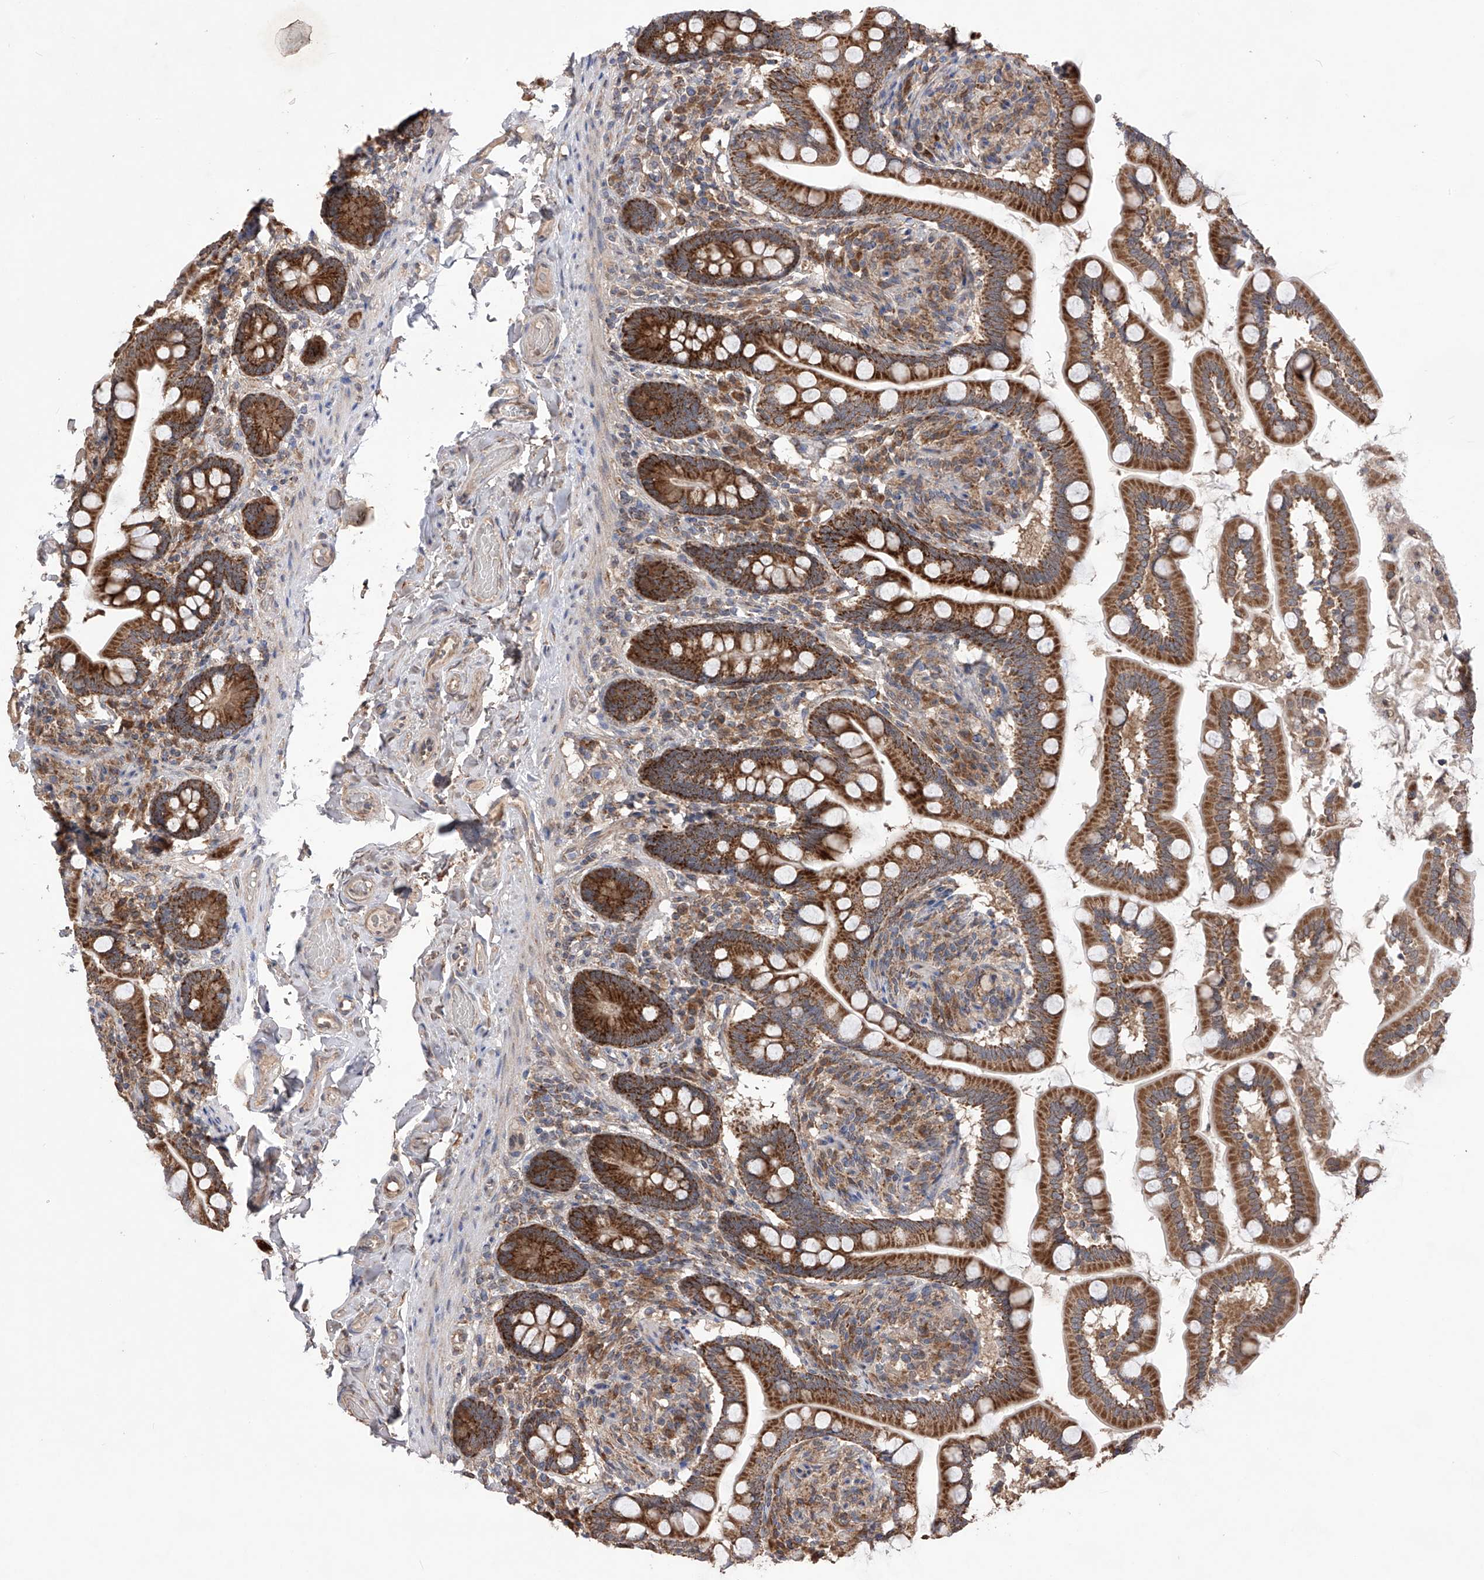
{"staining": {"intensity": "strong", "quantity": ">75%", "location": "cytoplasmic/membranous"}, "tissue": "small intestine", "cell_type": "Glandular cells", "image_type": "normal", "snomed": [{"axis": "morphology", "description": "Normal tissue, NOS"}, {"axis": "topography", "description": "Small intestine"}], "caption": "This histopathology image shows immunohistochemistry (IHC) staining of benign human small intestine, with high strong cytoplasmic/membranous positivity in approximately >75% of glandular cells.", "gene": "SDHAF4", "patient": {"sex": "female", "age": 64}}